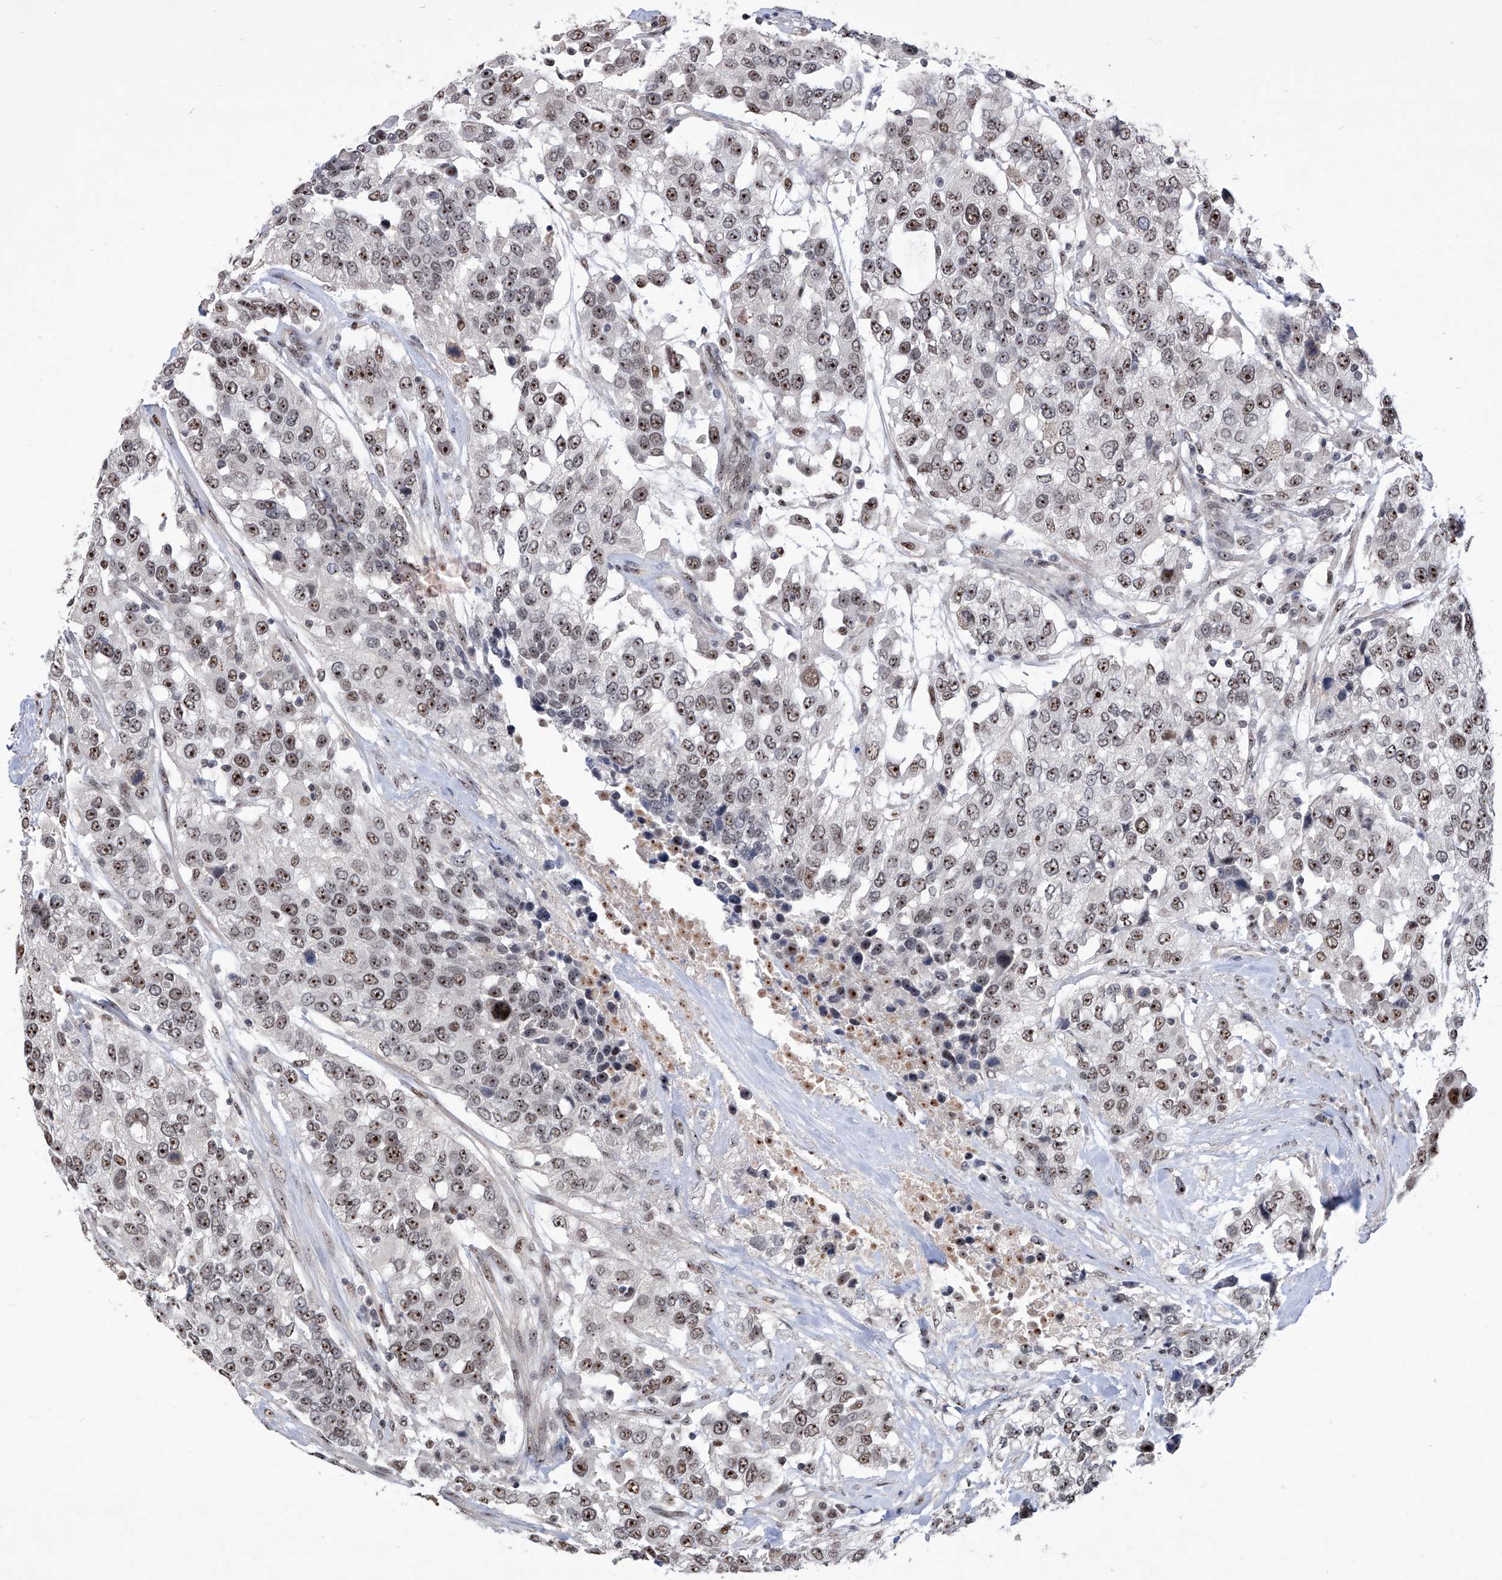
{"staining": {"intensity": "moderate", "quantity": ">75%", "location": "cytoplasmic/membranous,nuclear"}, "tissue": "urothelial cancer", "cell_type": "Tumor cells", "image_type": "cancer", "snomed": [{"axis": "morphology", "description": "Urothelial carcinoma, High grade"}, {"axis": "topography", "description": "Urinary bladder"}], "caption": "Brown immunohistochemical staining in human urothelial carcinoma (high-grade) reveals moderate cytoplasmic/membranous and nuclear staining in about >75% of tumor cells. The staining is performed using DAB brown chromogen to label protein expression. The nuclei are counter-stained blue using hematoxylin.", "gene": "CMTR1", "patient": {"sex": "female", "age": 80}}